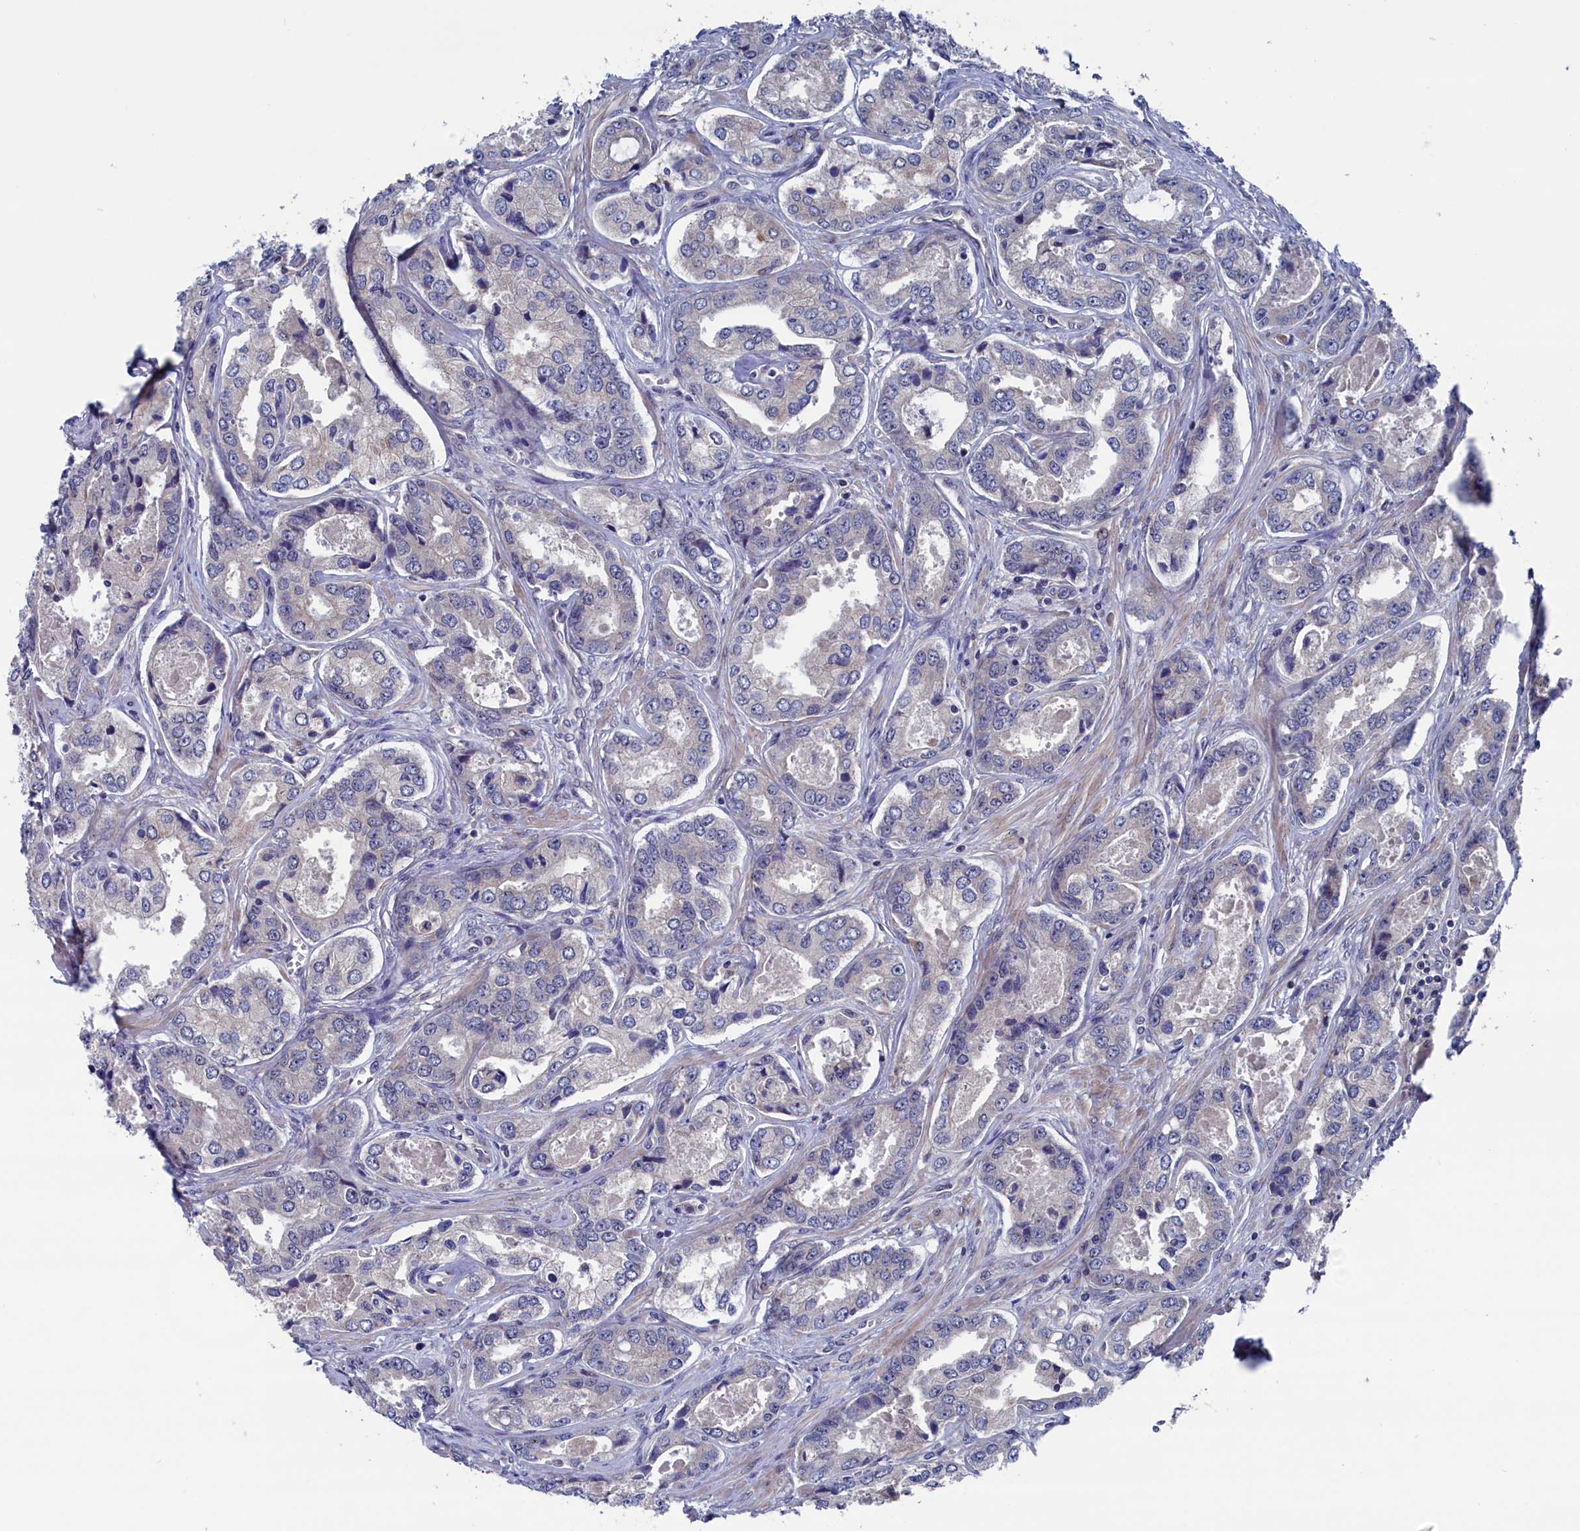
{"staining": {"intensity": "negative", "quantity": "none", "location": "none"}, "tissue": "prostate cancer", "cell_type": "Tumor cells", "image_type": "cancer", "snomed": [{"axis": "morphology", "description": "Adenocarcinoma, Low grade"}, {"axis": "topography", "description": "Prostate"}], "caption": "Immunohistochemistry image of prostate low-grade adenocarcinoma stained for a protein (brown), which reveals no expression in tumor cells.", "gene": "SPATA13", "patient": {"sex": "male", "age": 68}}